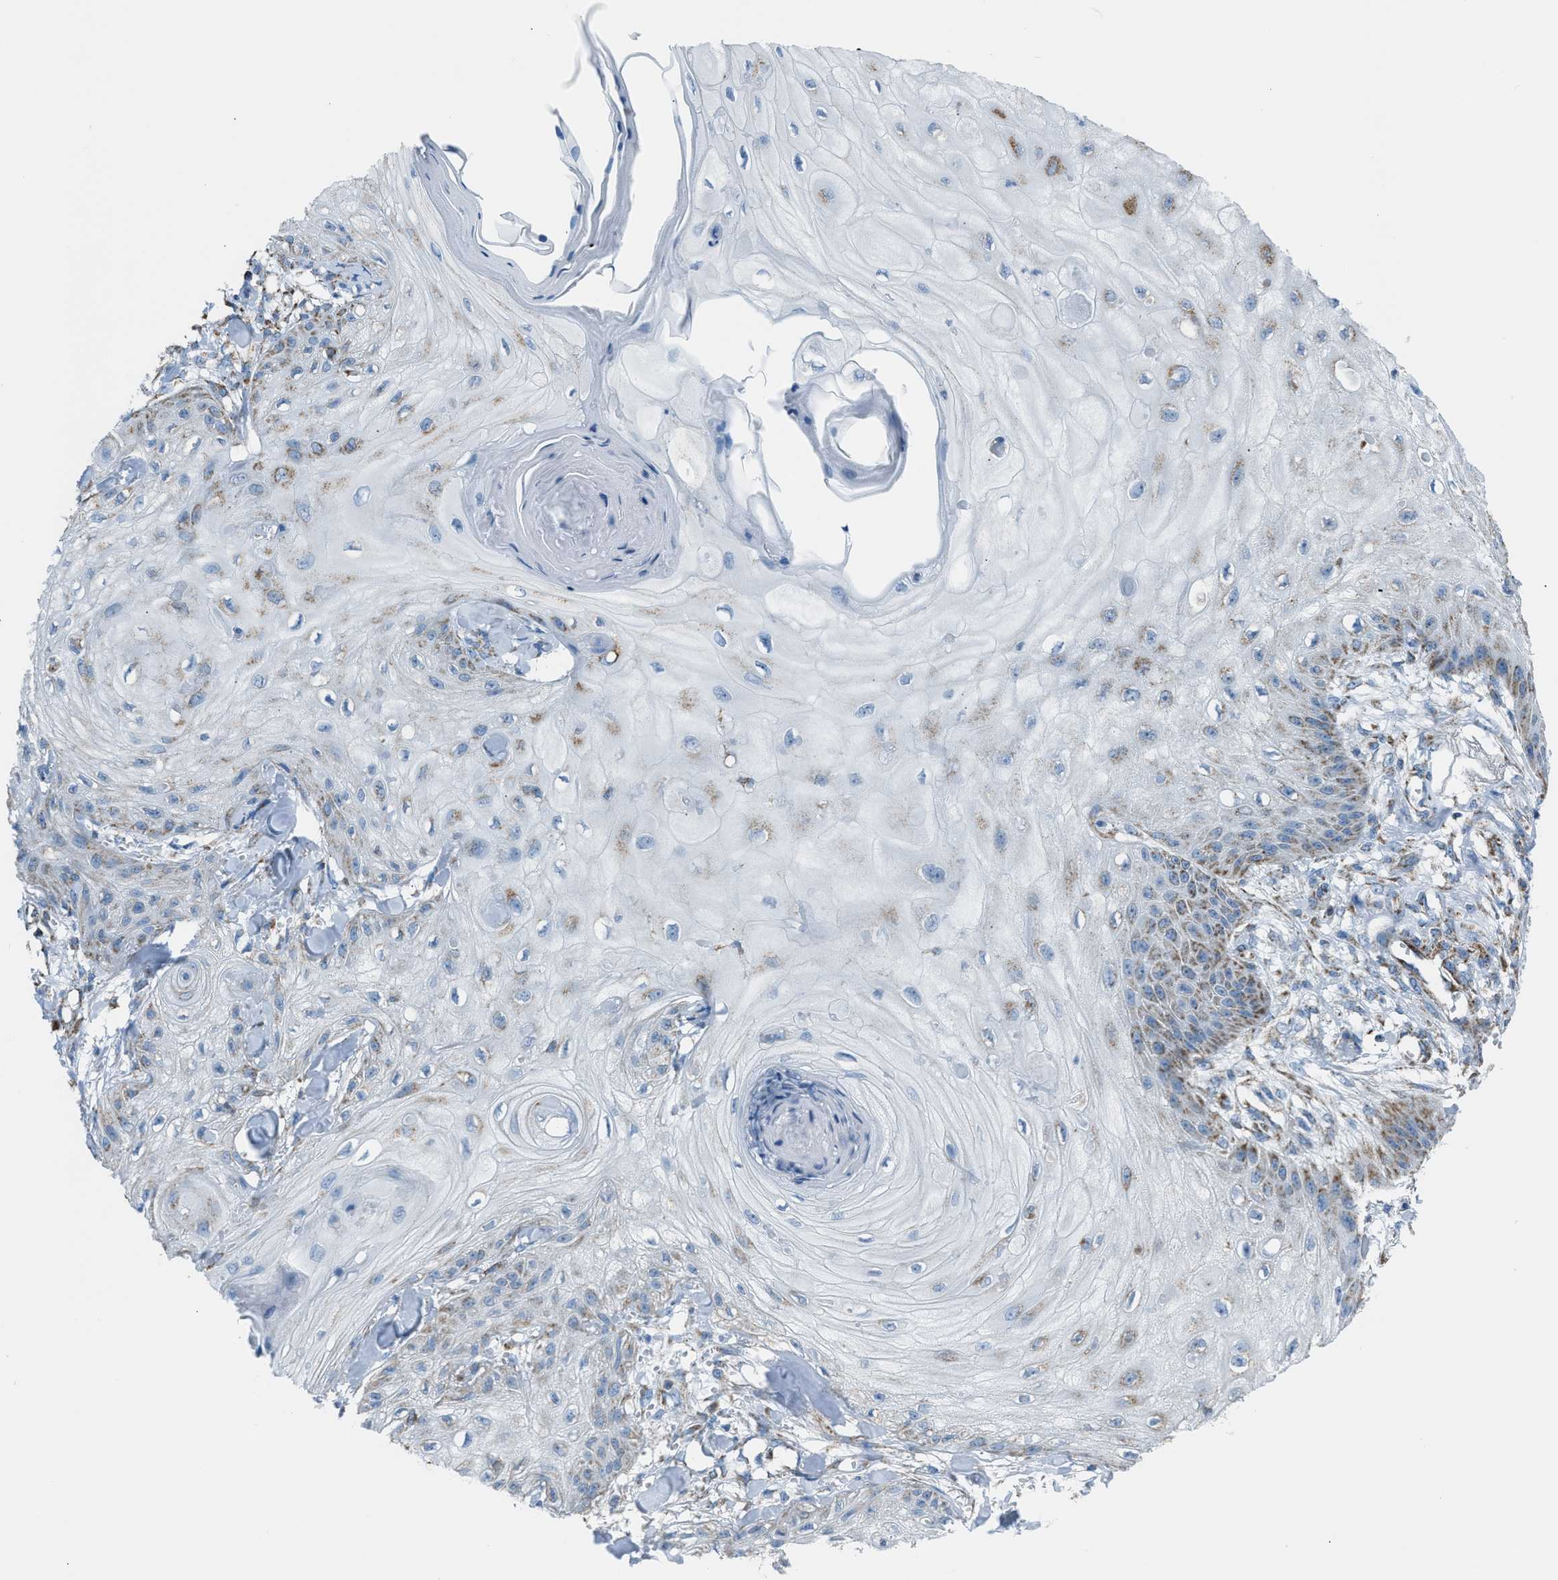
{"staining": {"intensity": "moderate", "quantity": "<25%", "location": "cytoplasmic/membranous"}, "tissue": "skin cancer", "cell_type": "Tumor cells", "image_type": "cancer", "snomed": [{"axis": "morphology", "description": "Squamous cell carcinoma, NOS"}, {"axis": "topography", "description": "Skin"}], "caption": "Immunohistochemical staining of squamous cell carcinoma (skin) shows low levels of moderate cytoplasmic/membranous protein positivity in about <25% of tumor cells. (DAB (3,3'-diaminobenzidine) = brown stain, brightfield microscopy at high magnification).", "gene": "MDH2", "patient": {"sex": "male", "age": 74}}